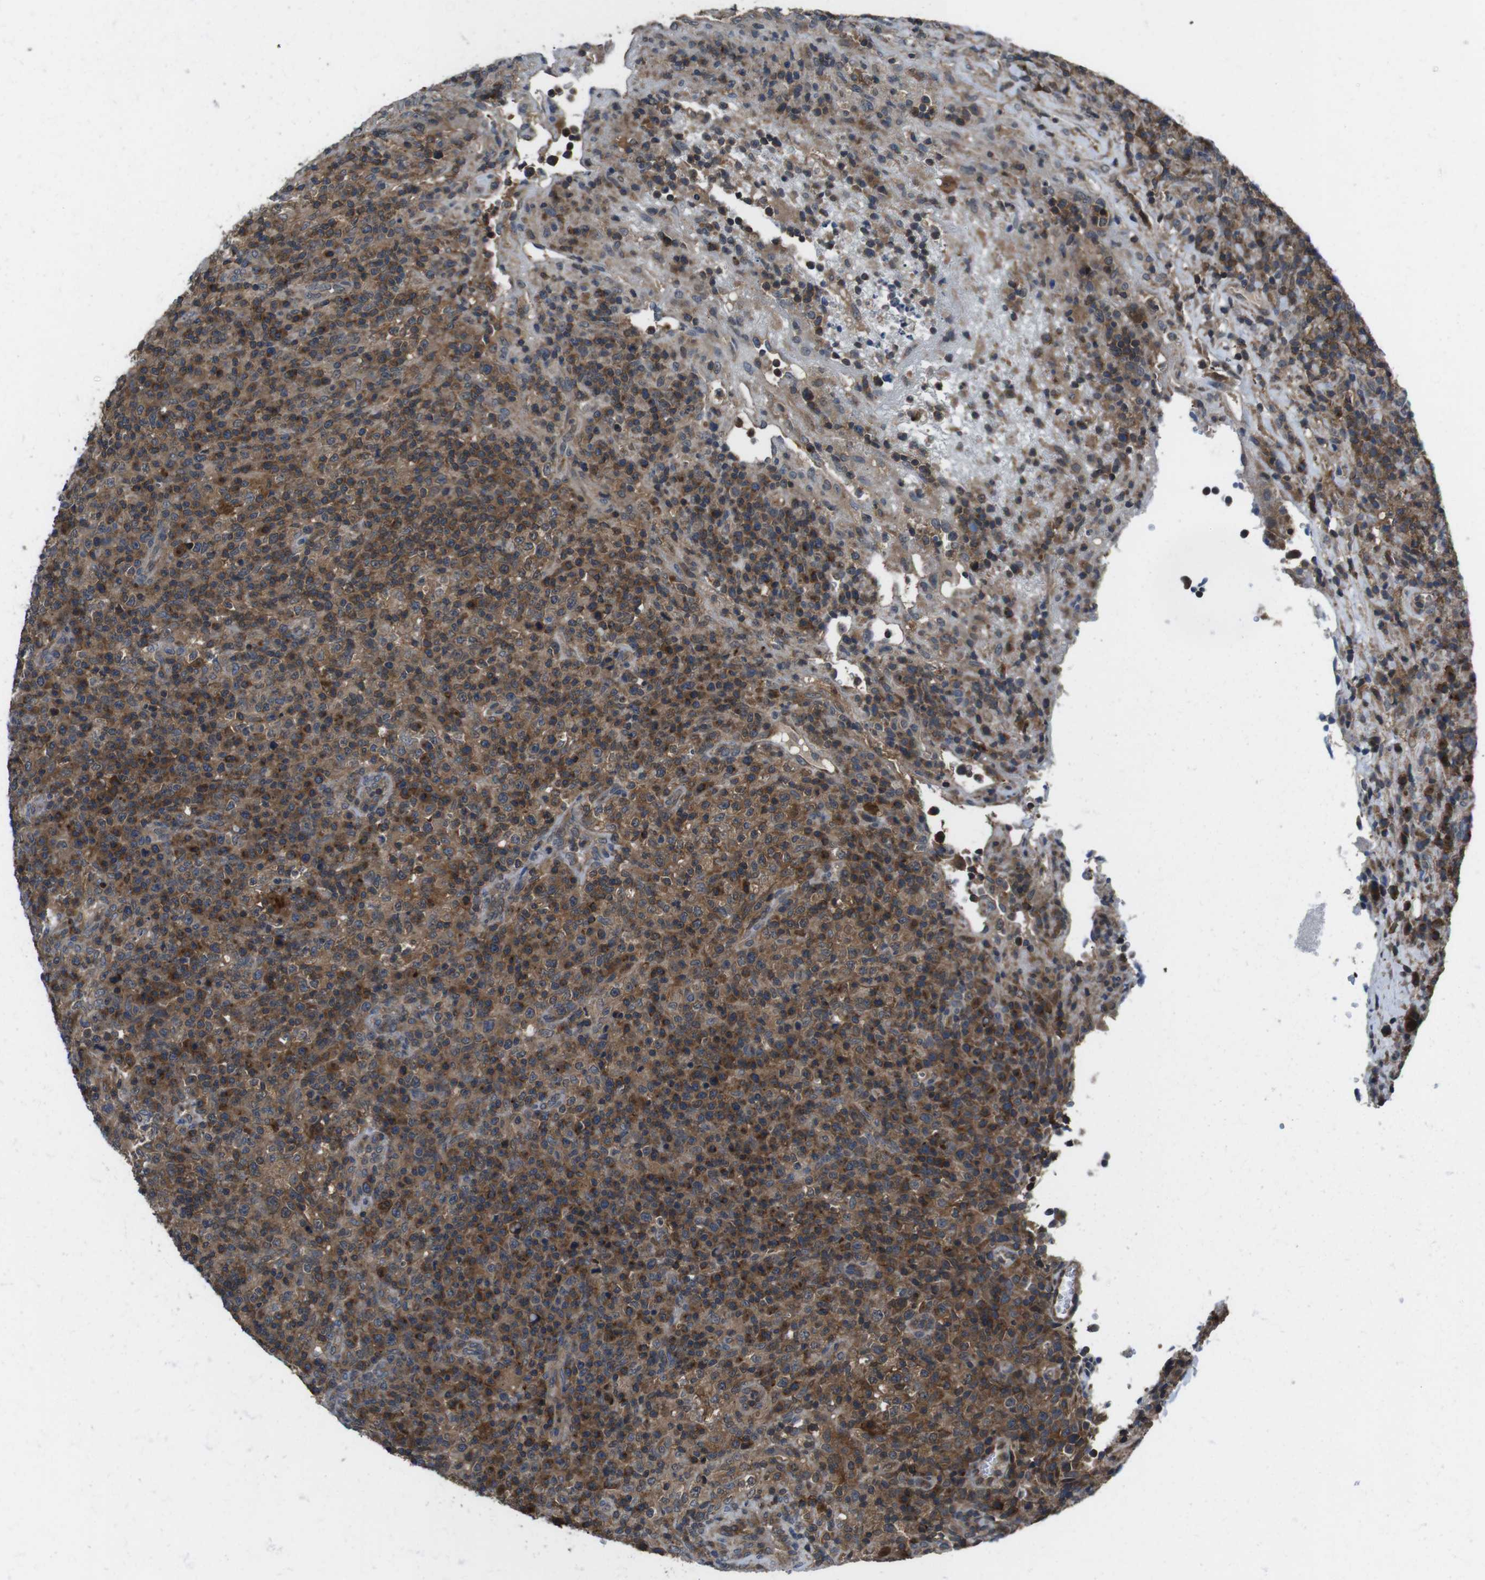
{"staining": {"intensity": "moderate", "quantity": ">75%", "location": "cytoplasmic/membranous"}, "tissue": "lymphoma", "cell_type": "Tumor cells", "image_type": "cancer", "snomed": [{"axis": "morphology", "description": "Malignant lymphoma, non-Hodgkin's type, High grade"}, {"axis": "topography", "description": "Lymph node"}], "caption": "Protein expression by immunohistochemistry (IHC) demonstrates moderate cytoplasmic/membranous positivity in about >75% of tumor cells in lymphoma.", "gene": "SLC22A23", "patient": {"sex": "female", "age": 76}}